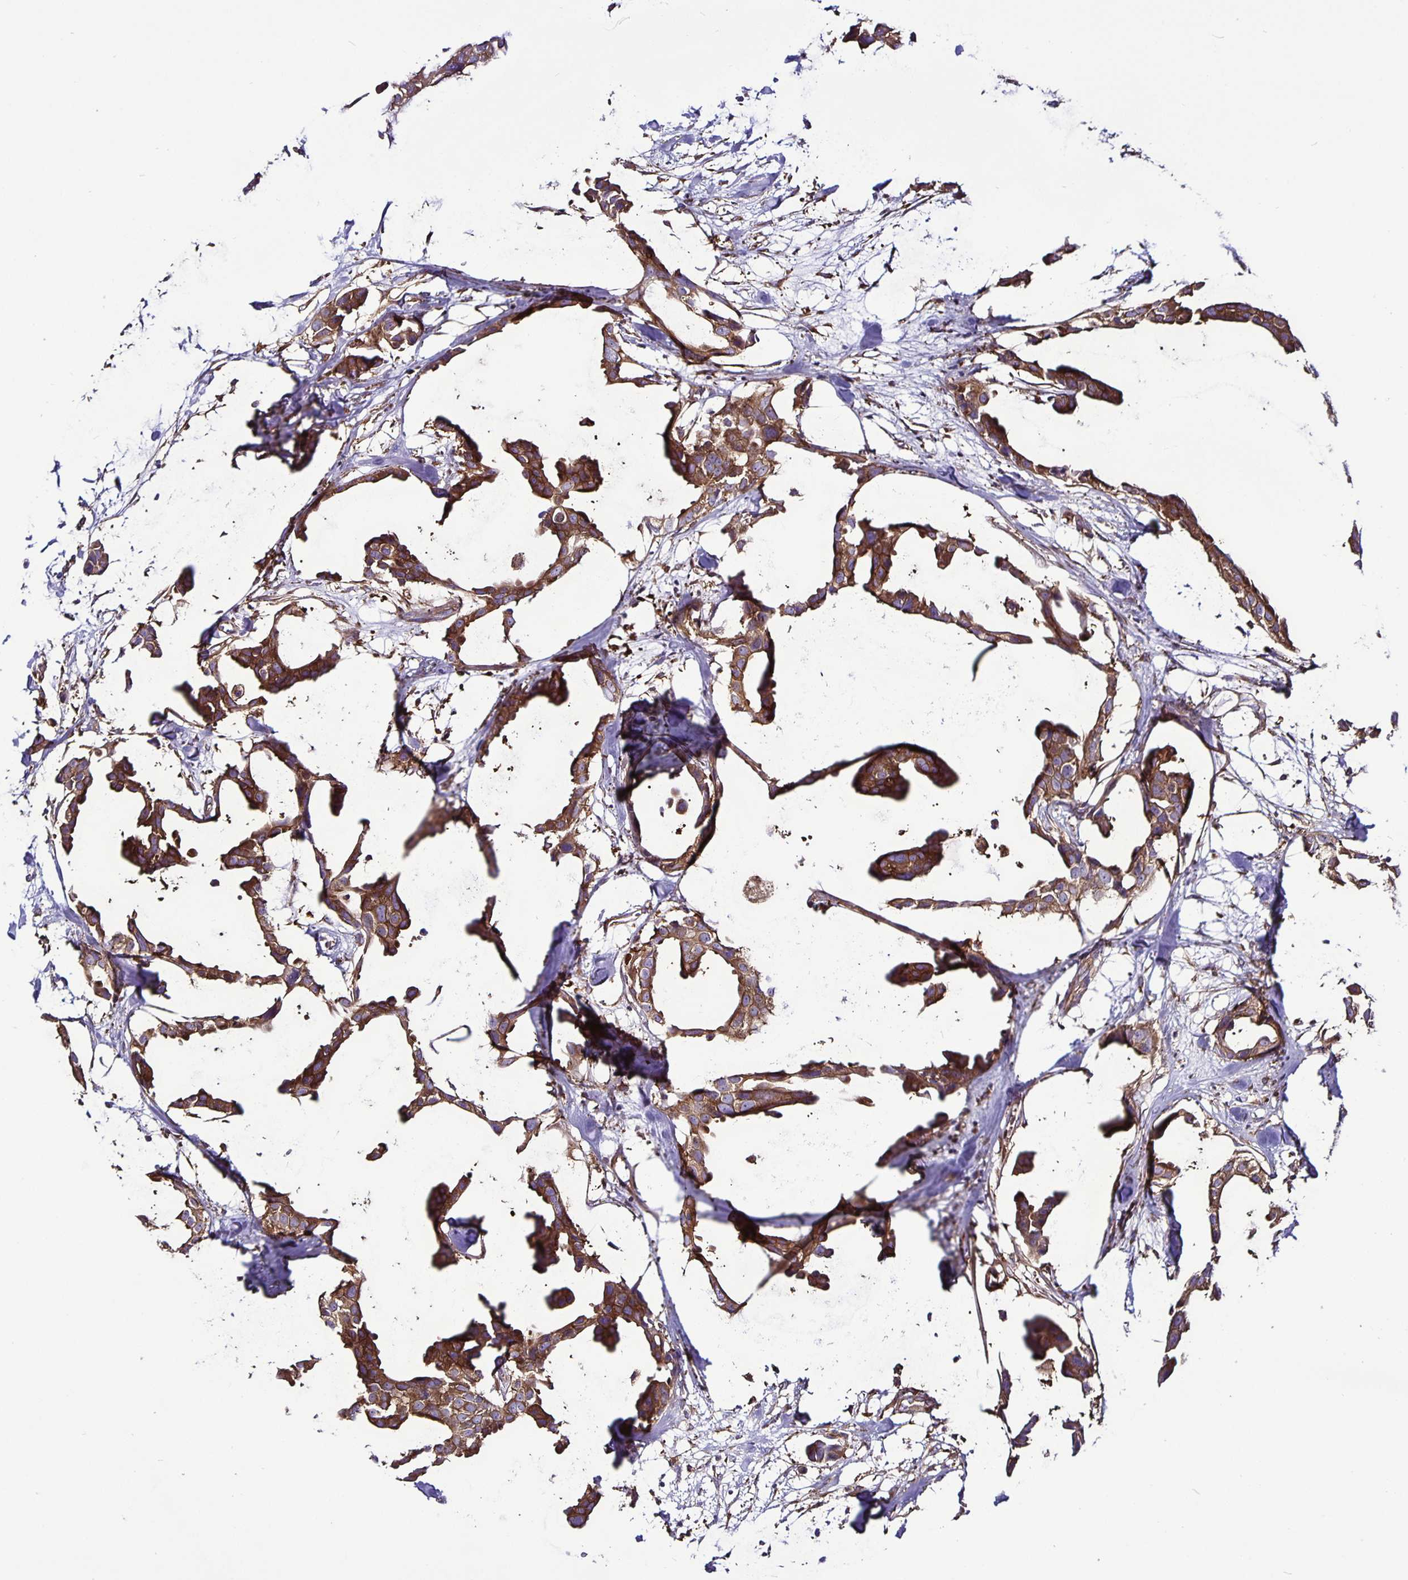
{"staining": {"intensity": "strong", "quantity": ">75%", "location": "cytoplasmic/membranous"}, "tissue": "breast cancer", "cell_type": "Tumor cells", "image_type": "cancer", "snomed": [{"axis": "morphology", "description": "Duct carcinoma"}, {"axis": "topography", "description": "Breast"}], "caption": "Immunohistochemical staining of human breast cancer (intraductal carcinoma) shows high levels of strong cytoplasmic/membranous expression in approximately >75% of tumor cells.", "gene": "SNX5", "patient": {"sex": "female", "age": 38}}